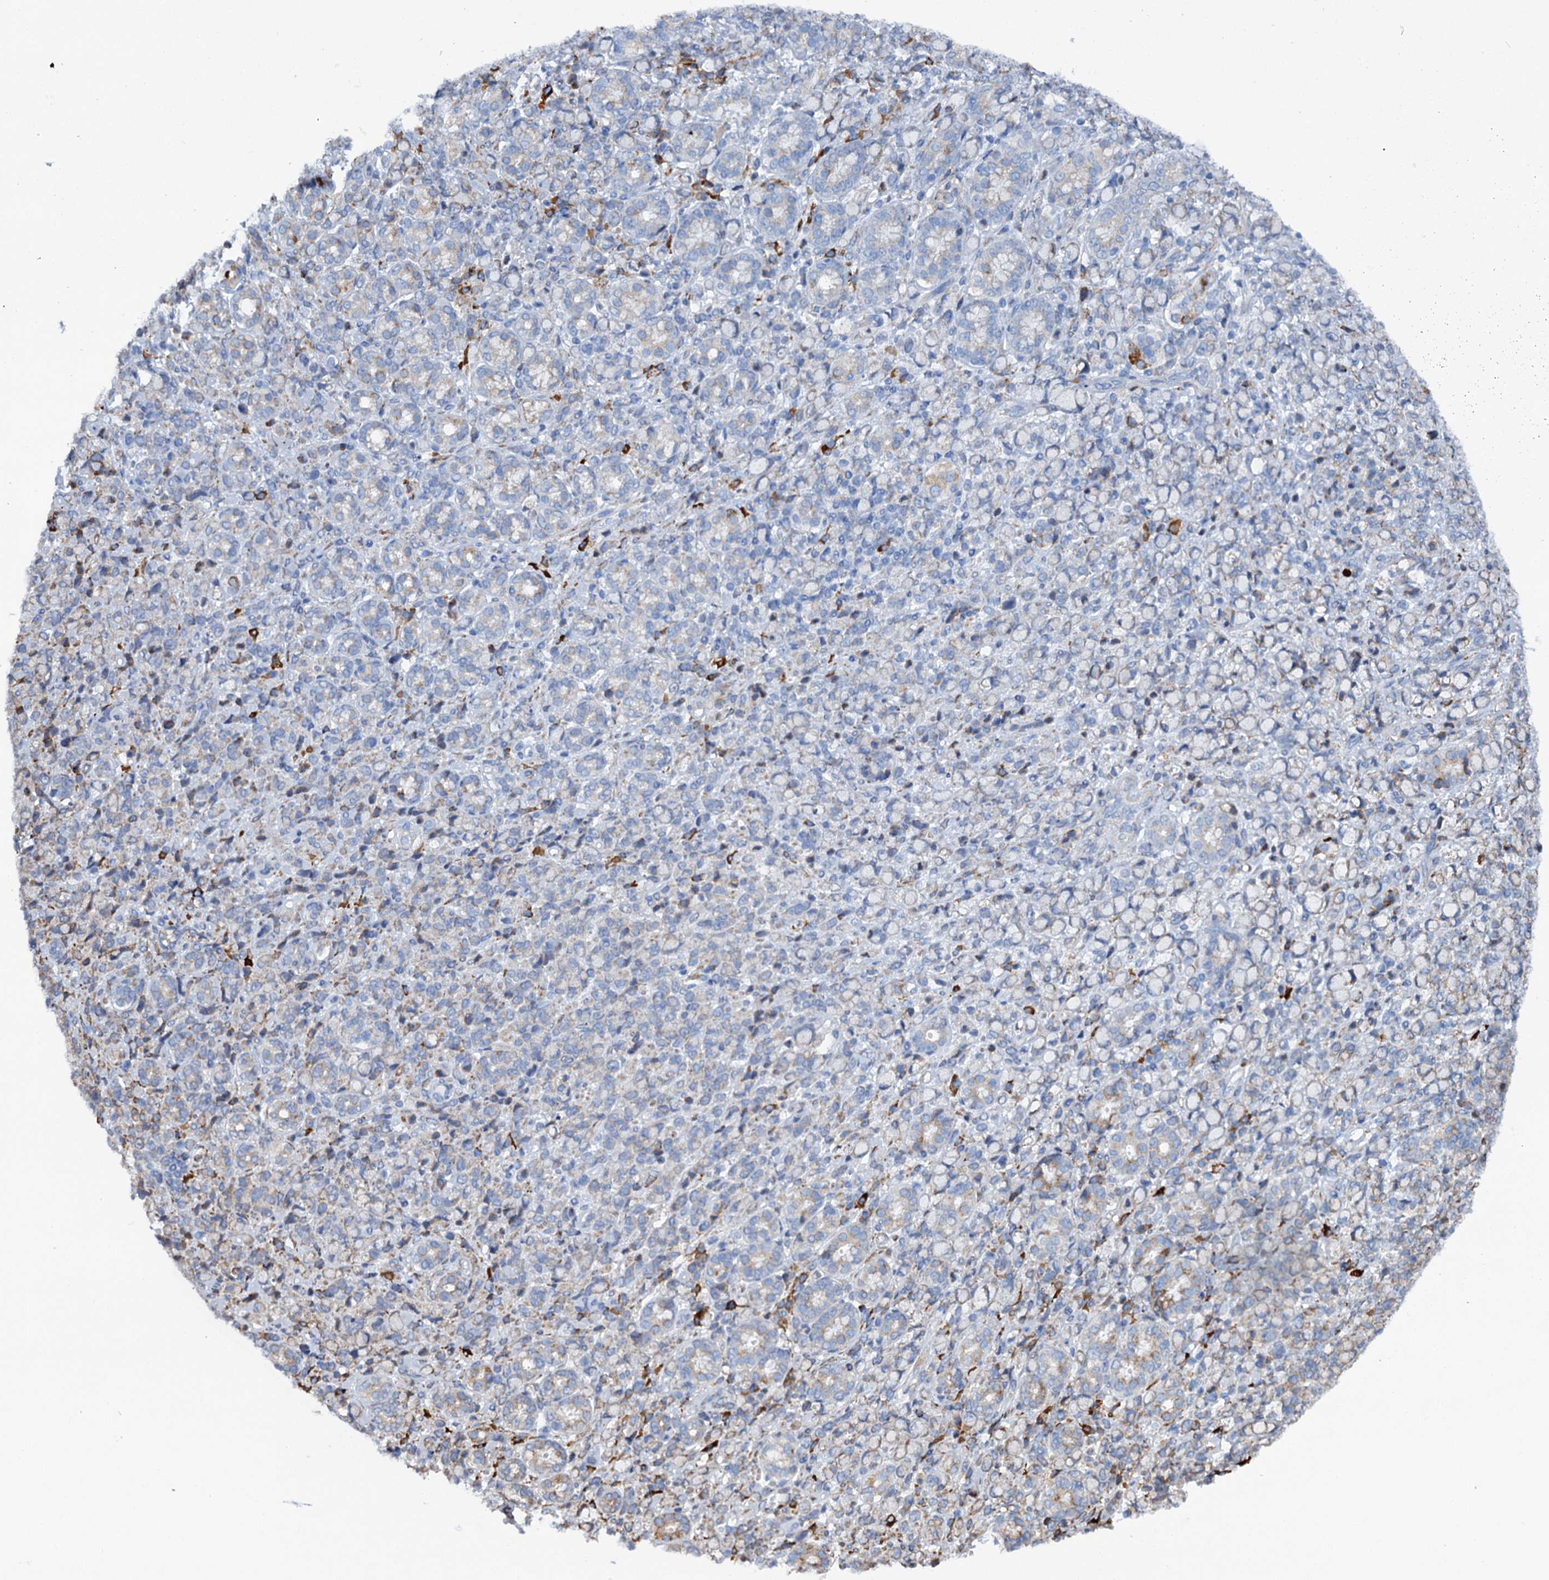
{"staining": {"intensity": "weak", "quantity": "<25%", "location": "cytoplasmic/membranous"}, "tissue": "stomach cancer", "cell_type": "Tumor cells", "image_type": "cancer", "snomed": [{"axis": "morphology", "description": "Adenocarcinoma, NOS"}, {"axis": "topography", "description": "Stomach"}], "caption": "There is no significant positivity in tumor cells of stomach adenocarcinoma. Nuclei are stained in blue.", "gene": "SHE", "patient": {"sex": "female", "age": 79}}